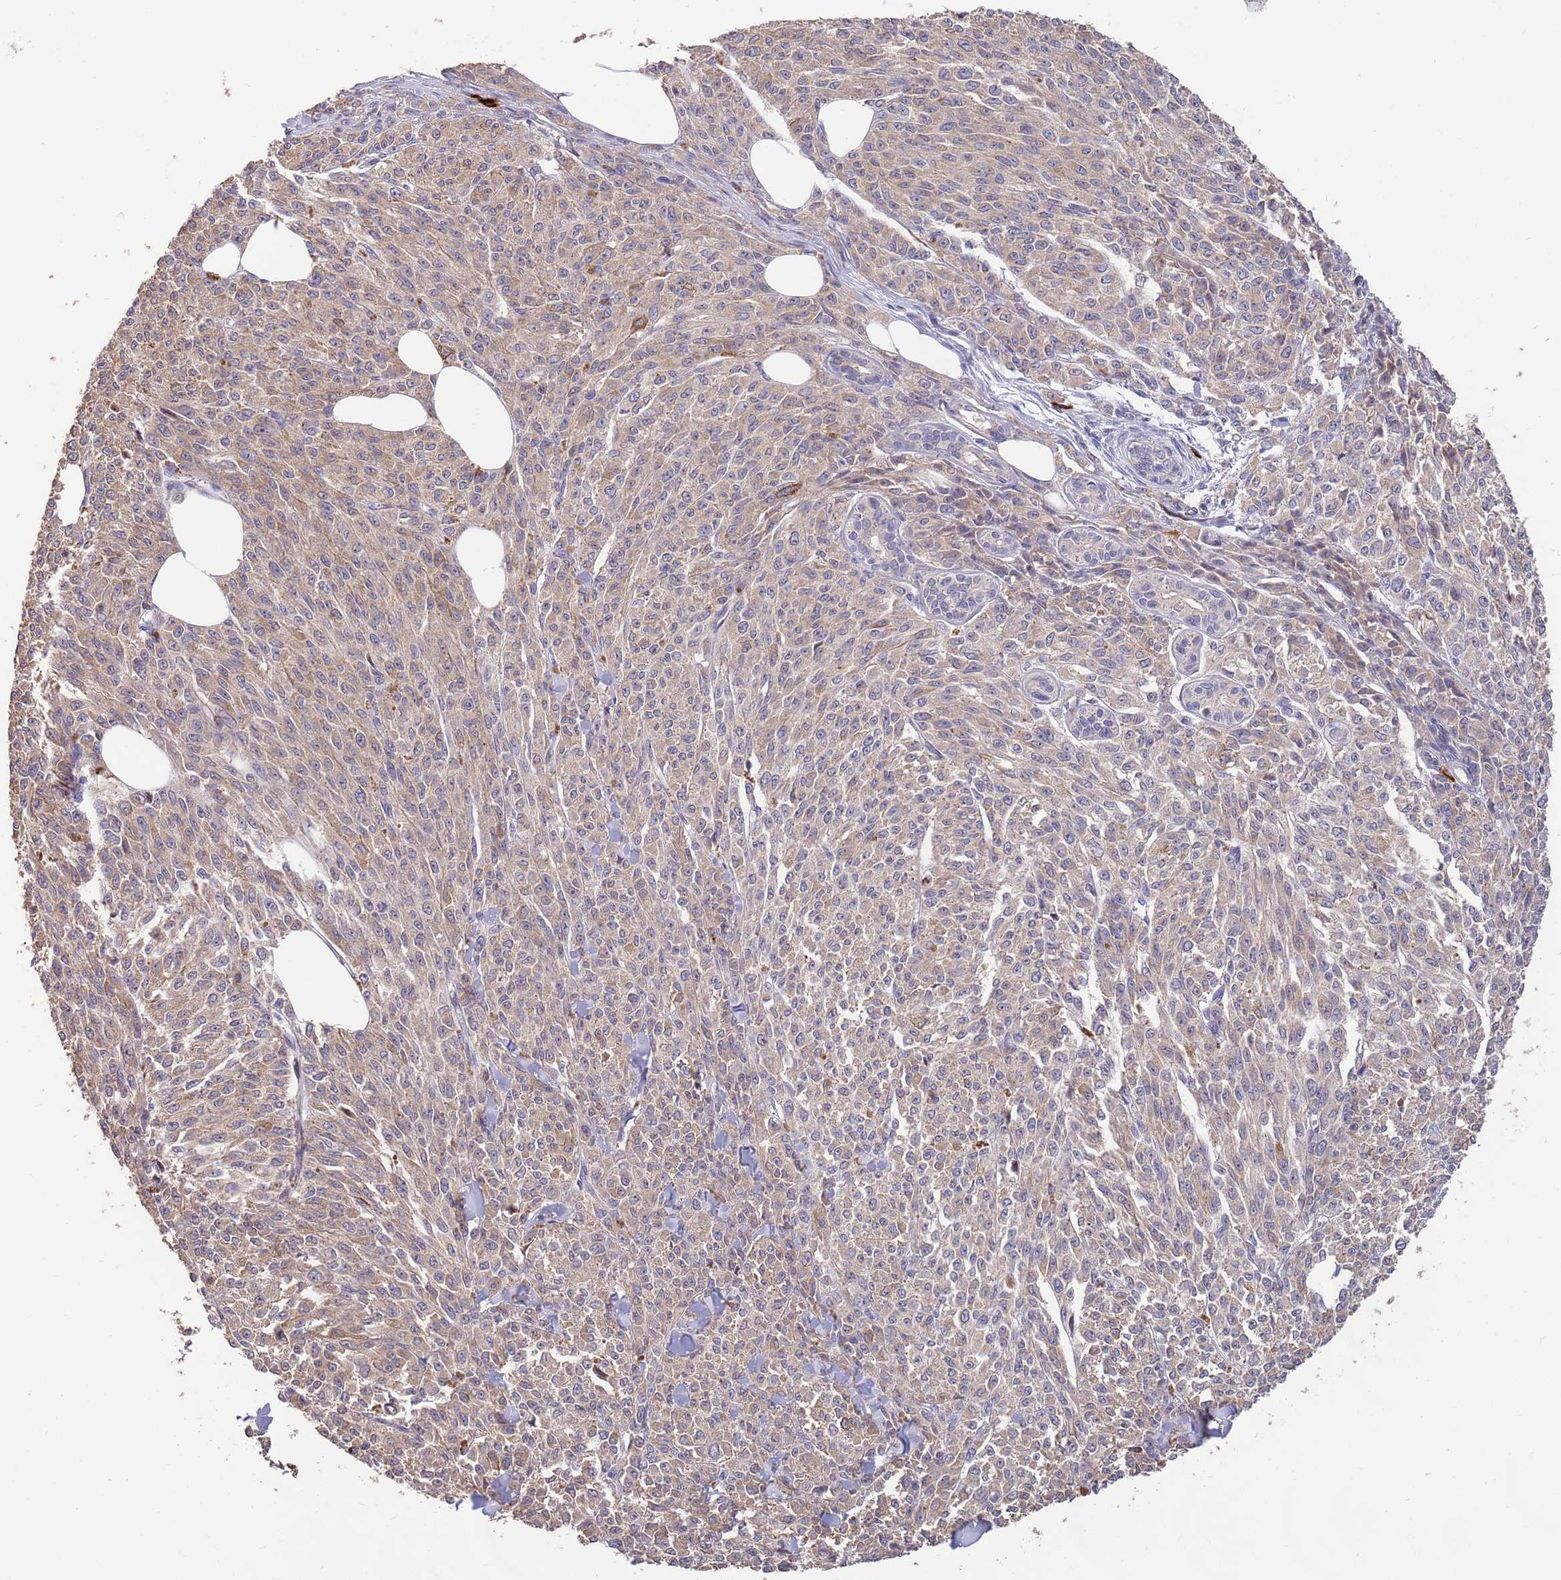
{"staining": {"intensity": "weak", "quantity": ">75%", "location": "cytoplasmic/membranous"}, "tissue": "melanoma", "cell_type": "Tumor cells", "image_type": "cancer", "snomed": [{"axis": "morphology", "description": "Malignant melanoma, NOS"}, {"axis": "topography", "description": "Skin"}], "caption": "DAB immunohistochemical staining of human melanoma displays weak cytoplasmic/membranous protein staining in about >75% of tumor cells. The staining was performed using DAB to visualize the protein expression in brown, while the nuclei were stained in blue with hematoxylin (Magnification: 20x).", "gene": "MARVELD2", "patient": {"sex": "female", "age": 52}}